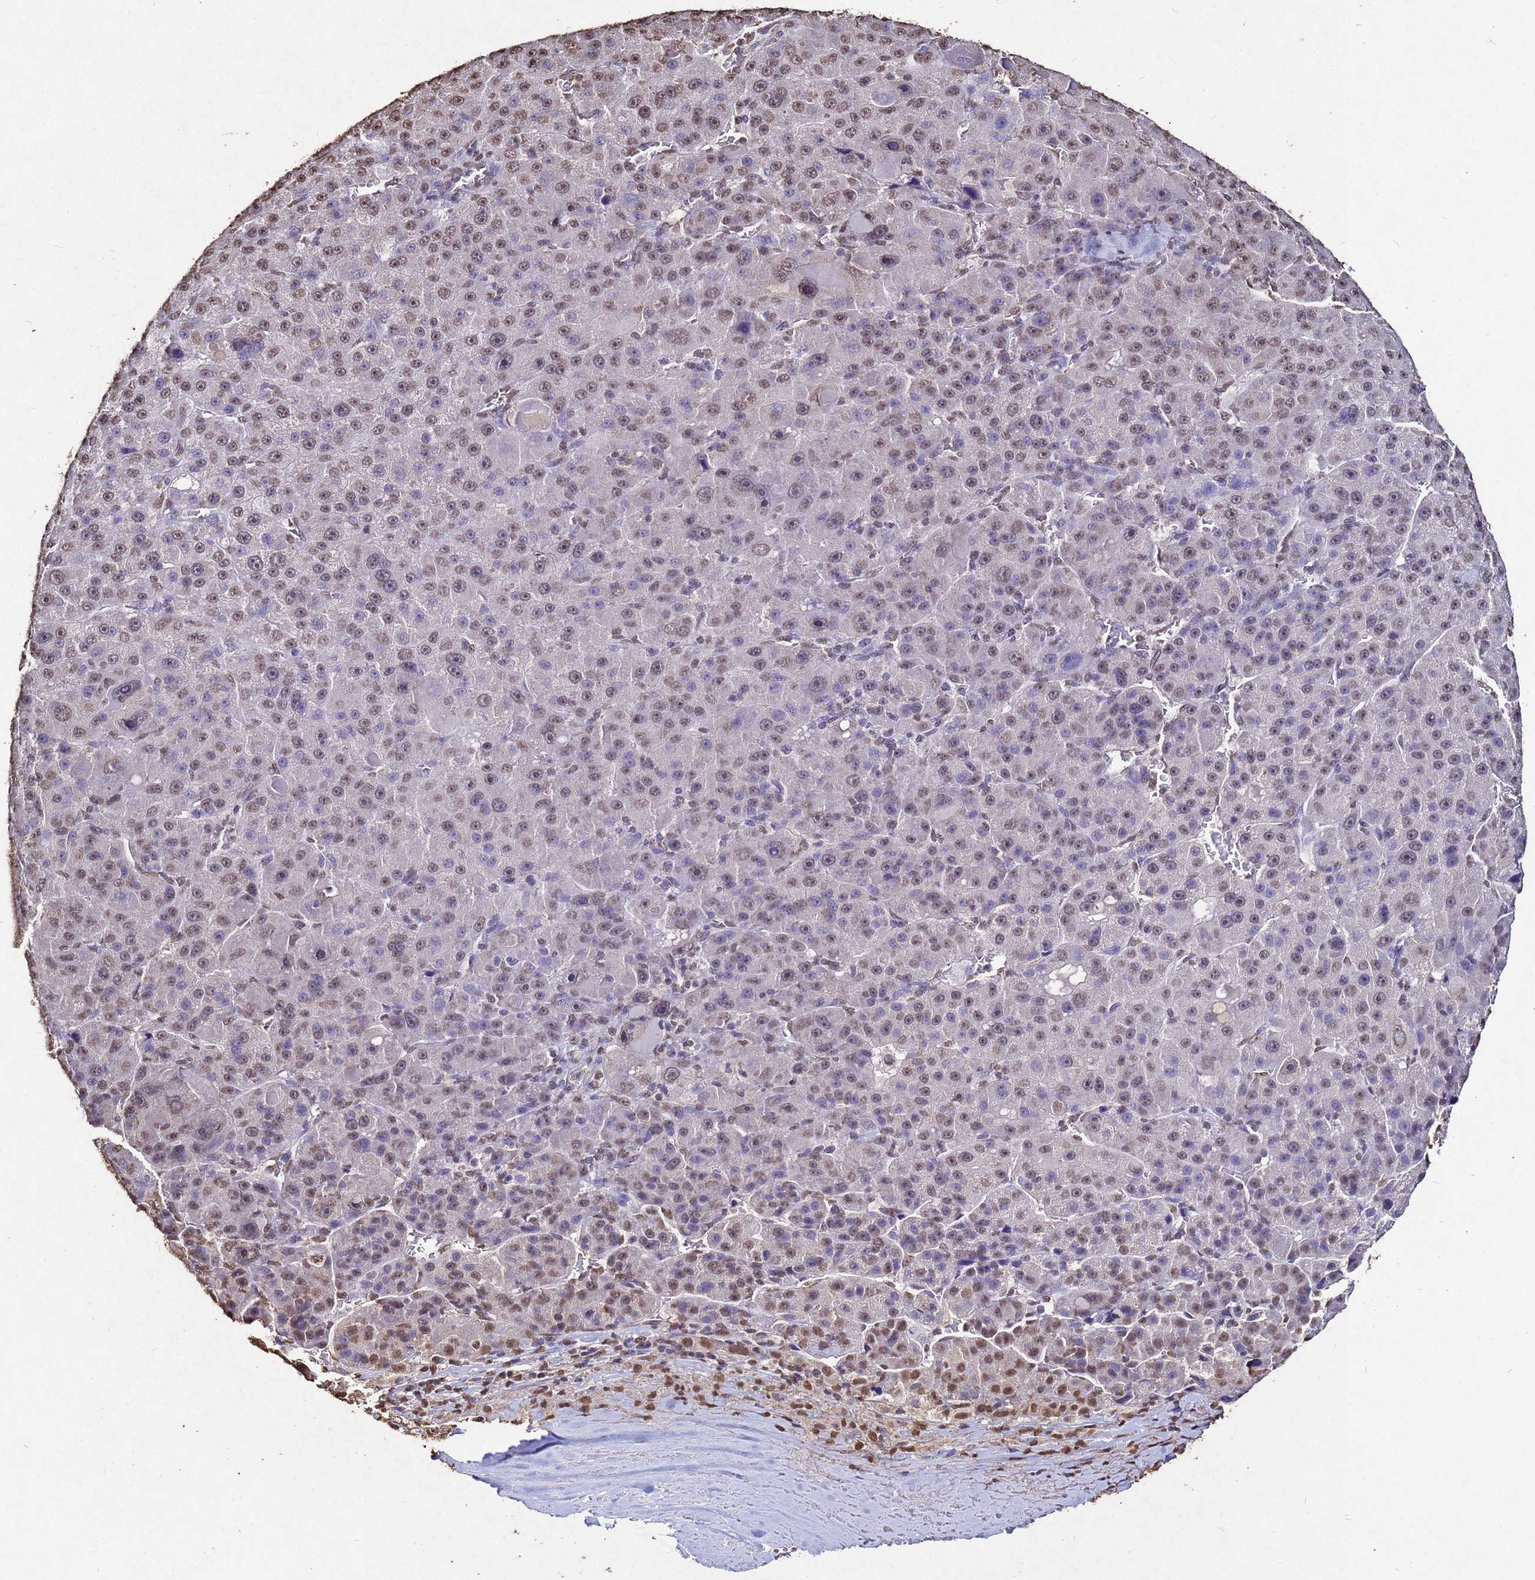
{"staining": {"intensity": "moderate", "quantity": ">75%", "location": "nuclear"}, "tissue": "liver cancer", "cell_type": "Tumor cells", "image_type": "cancer", "snomed": [{"axis": "morphology", "description": "Carcinoma, Hepatocellular, NOS"}, {"axis": "topography", "description": "Liver"}], "caption": "The immunohistochemical stain shows moderate nuclear staining in tumor cells of liver cancer tissue.", "gene": "MYOCD", "patient": {"sex": "male", "age": 76}}